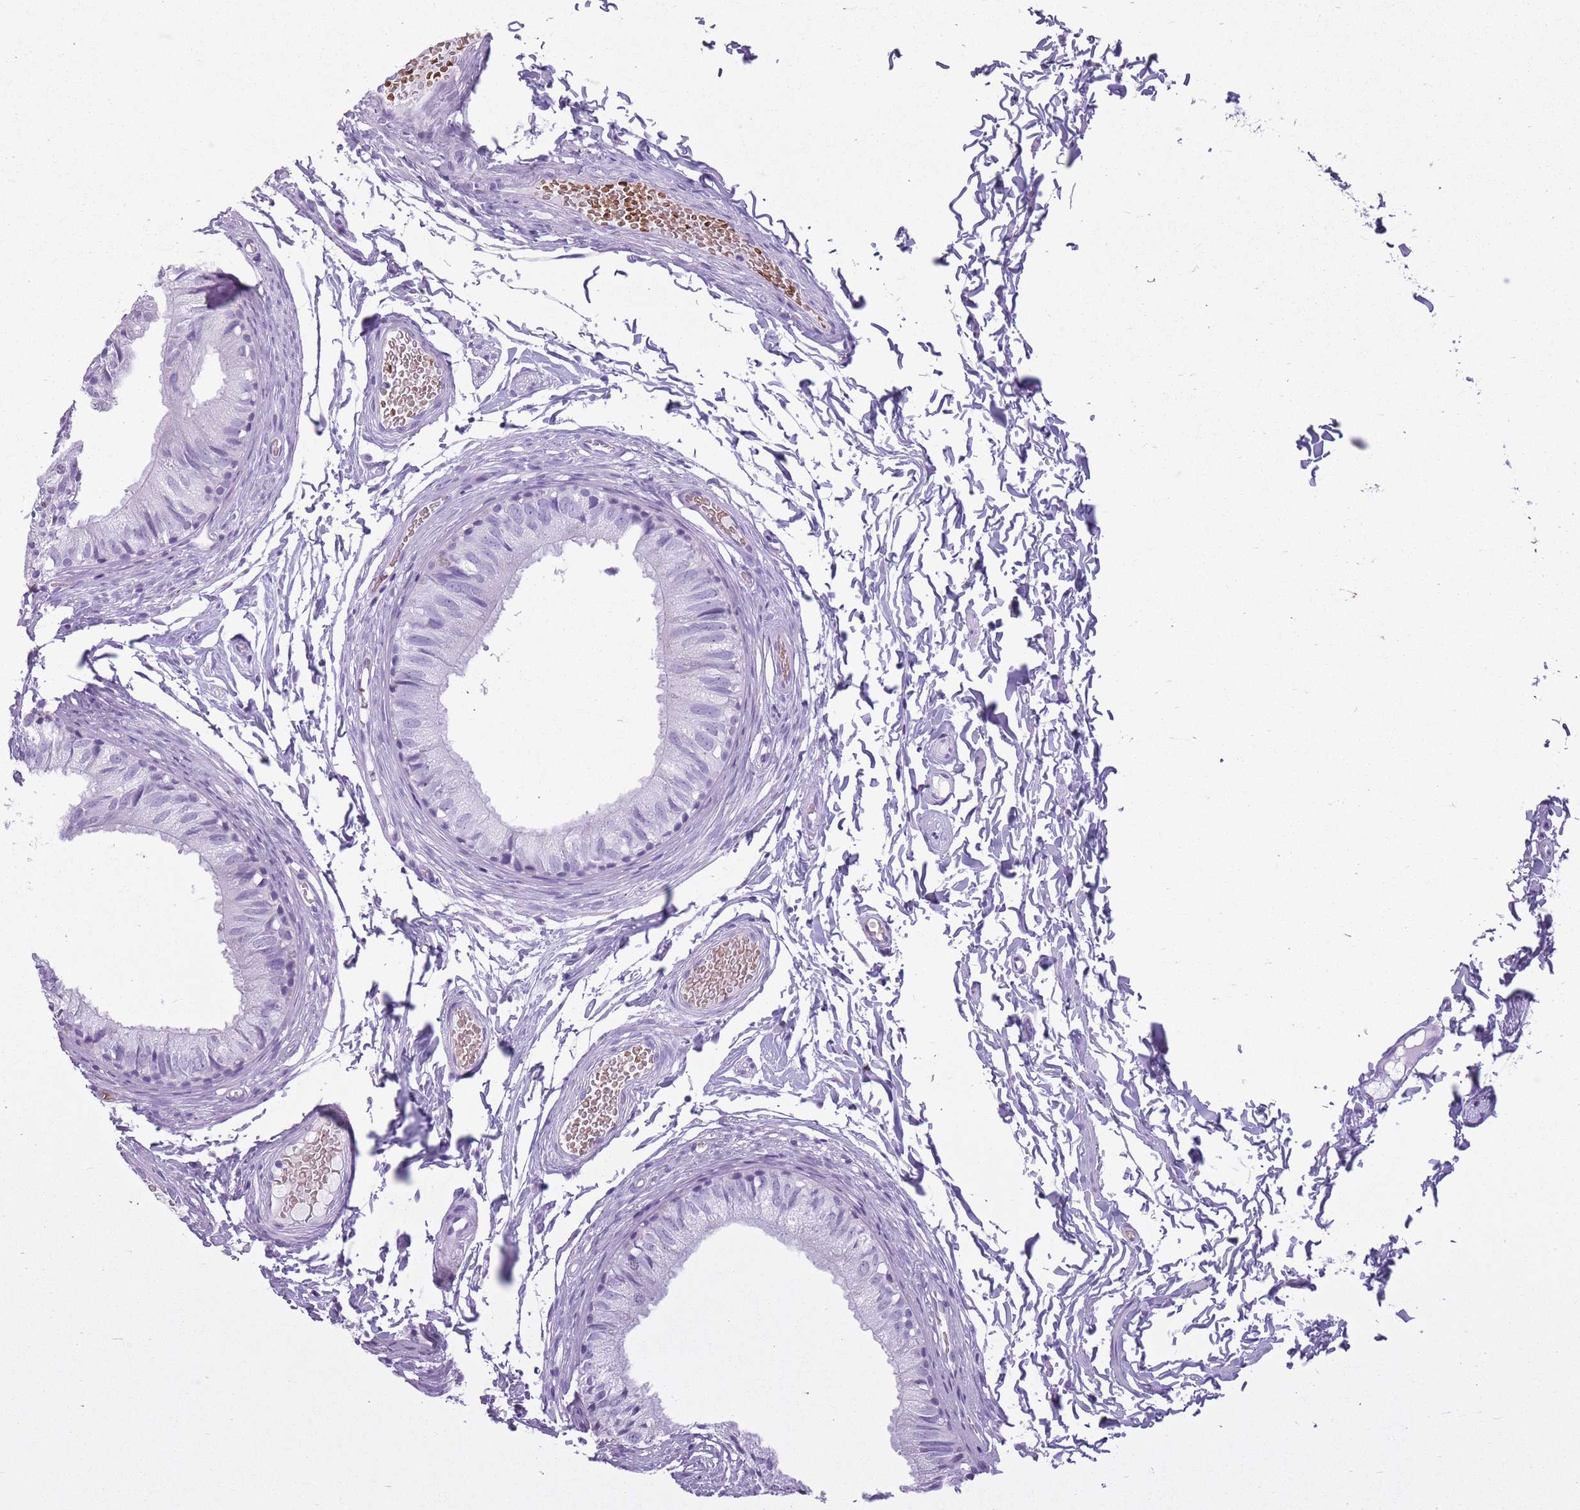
{"staining": {"intensity": "negative", "quantity": "none", "location": "none"}, "tissue": "epididymis", "cell_type": "Glandular cells", "image_type": "normal", "snomed": [{"axis": "morphology", "description": "Normal tissue, NOS"}, {"axis": "topography", "description": "Epididymis"}], "caption": "Immunohistochemistry (IHC) of unremarkable human epididymis demonstrates no positivity in glandular cells. Brightfield microscopy of IHC stained with DAB (brown) and hematoxylin (blue), captured at high magnification.", "gene": "OR7C1", "patient": {"sex": "male", "age": 37}}